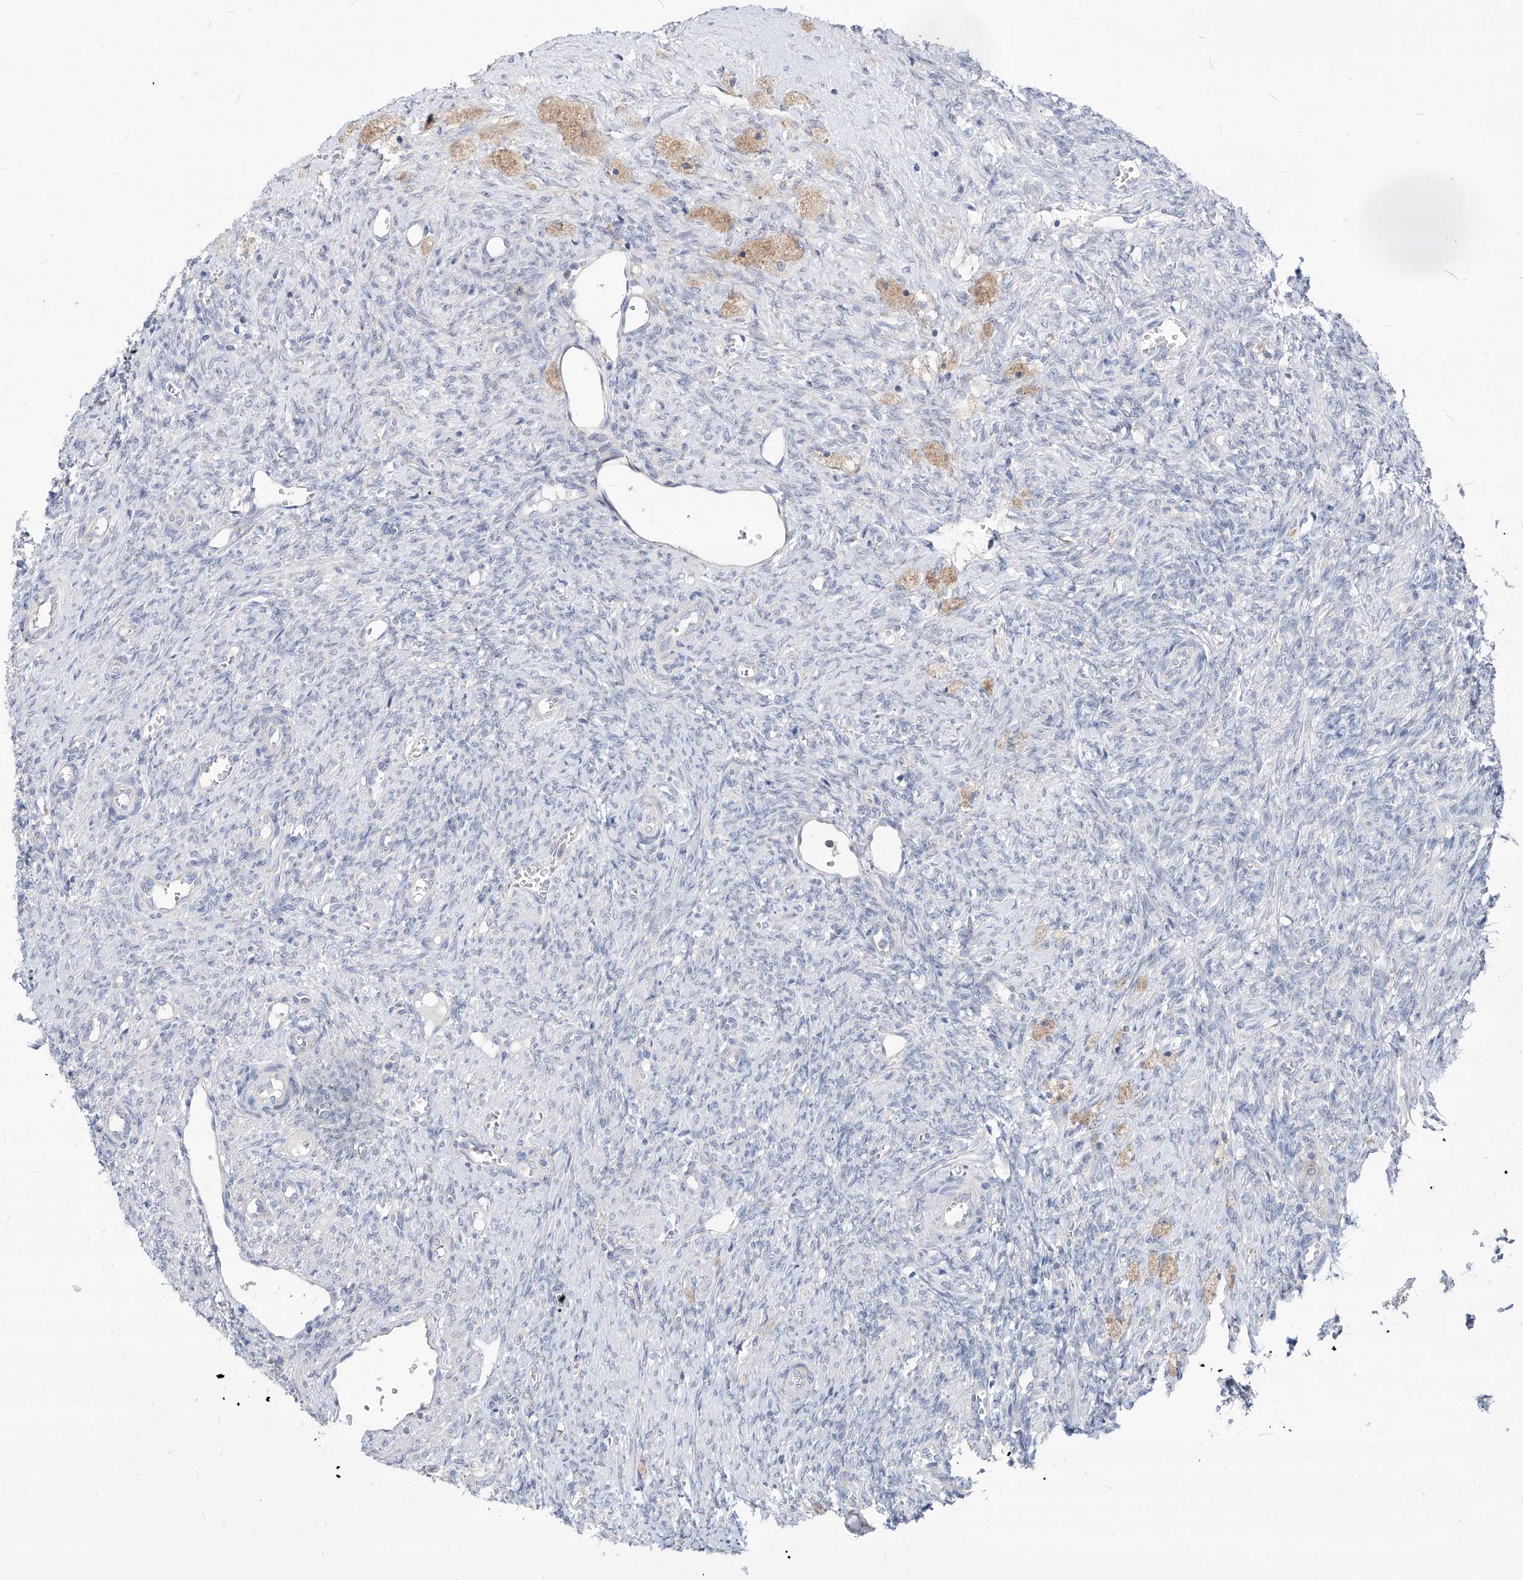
{"staining": {"intensity": "negative", "quantity": "none", "location": "none"}, "tissue": "ovary", "cell_type": "Ovarian stroma cells", "image_type": "normal", "snomed": [{"axis": "morphology", "description": "Normal tissue, NOS"}, {"axis": "topography", "description": "Ovary"}], "caption": "Immunohistochemistry (IHC) image of normal human ovary stained for a protein (brown), which demonstrates no staining in ovarian stroma cells.", "gene": "AGPS", "patient": {"sex": "female", "age": 41}}